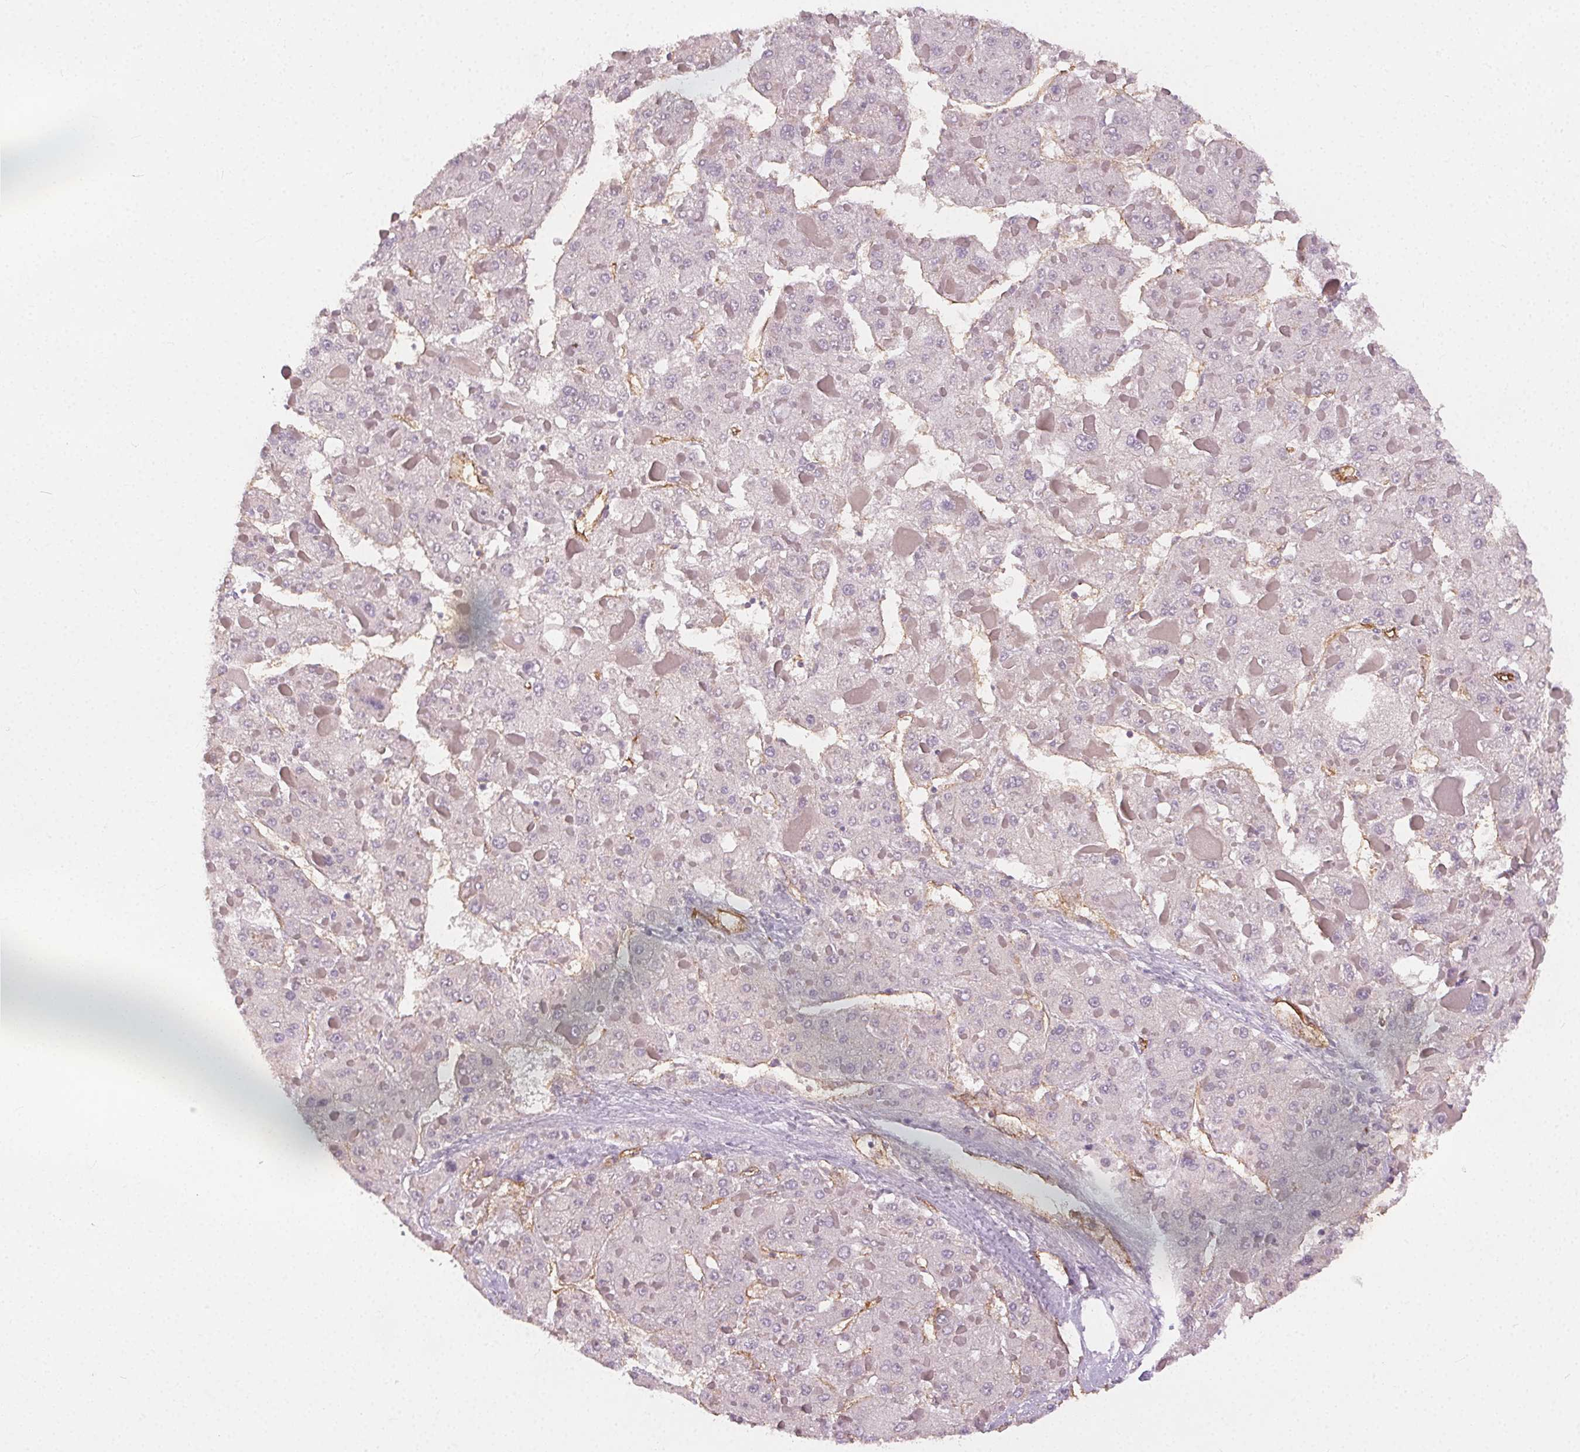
{"staining": {"intensity": "negative", "quantity": "none", "location": "none"}, "tissue": "liver cancer", "cell_type": "Tumor cells", "image_type": "cancer", "snomed": [{"axis": "morphology", "description": "Carcinoma, Hepatocellular, NOS"}, {"axis": "topography", "description": "Liver"}], "caption": "A photomicrograph of human hepatocellular carcinoma (liver) is negative for staining in tumor cells. Brightfield microscopy of immunohistochemistry (IHC) stained with DAB (3,3'-diaminobenzidine) (brown) and hematoxylin (blue), captured at high magnification.", "gene": "PODXL", "patient": {"sex": "female", "age": 73}}